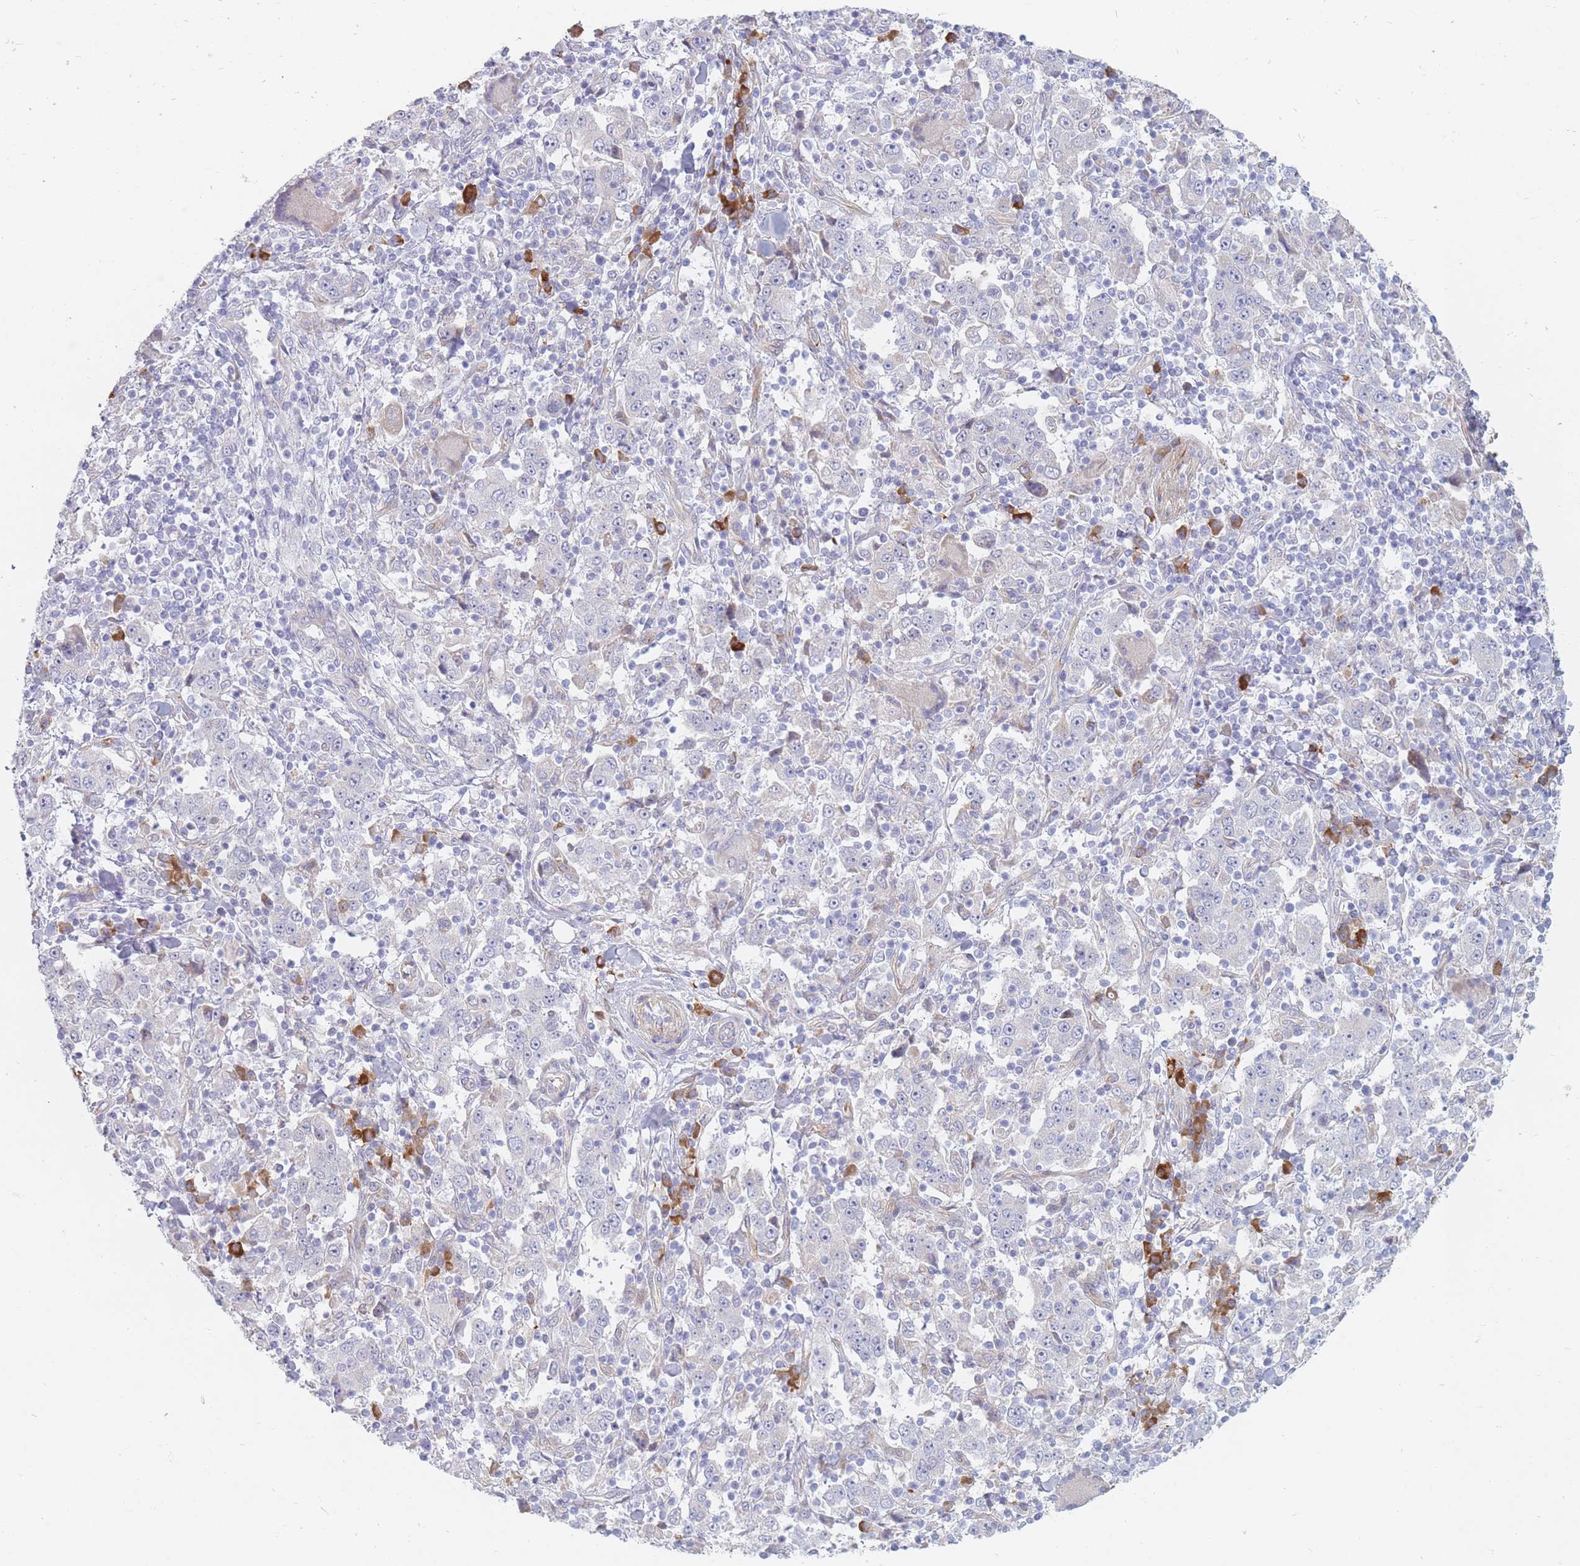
{"staining": {"intensity": "negative", "quantity": "none", "location": "none"}, "tissue": "stomach cancer", "cell_type": "Tumor cells", "image_type": "cancer", "snomed": [{"axis": "morphology", "description": "Normal tissue, NOS"}, {"axis": "morphology", "description": "Adenocarcinoma, NOS"}, {"axis": "topography", "description": "Stomach, upper"}, {"axis": "topography", "description": "Stomach"}], "caption": "There is no significant expression in tumor cells of stomach cancer (adenocarcinoma). (Stains: DAB (3,3'-diaminobenzidine) IHC with hematoxylin counter stain, Microscopy: brightfield microscopy at high magnification).", "gene": "ERBIN", "patient": {"sex": "male", "age": 59}}